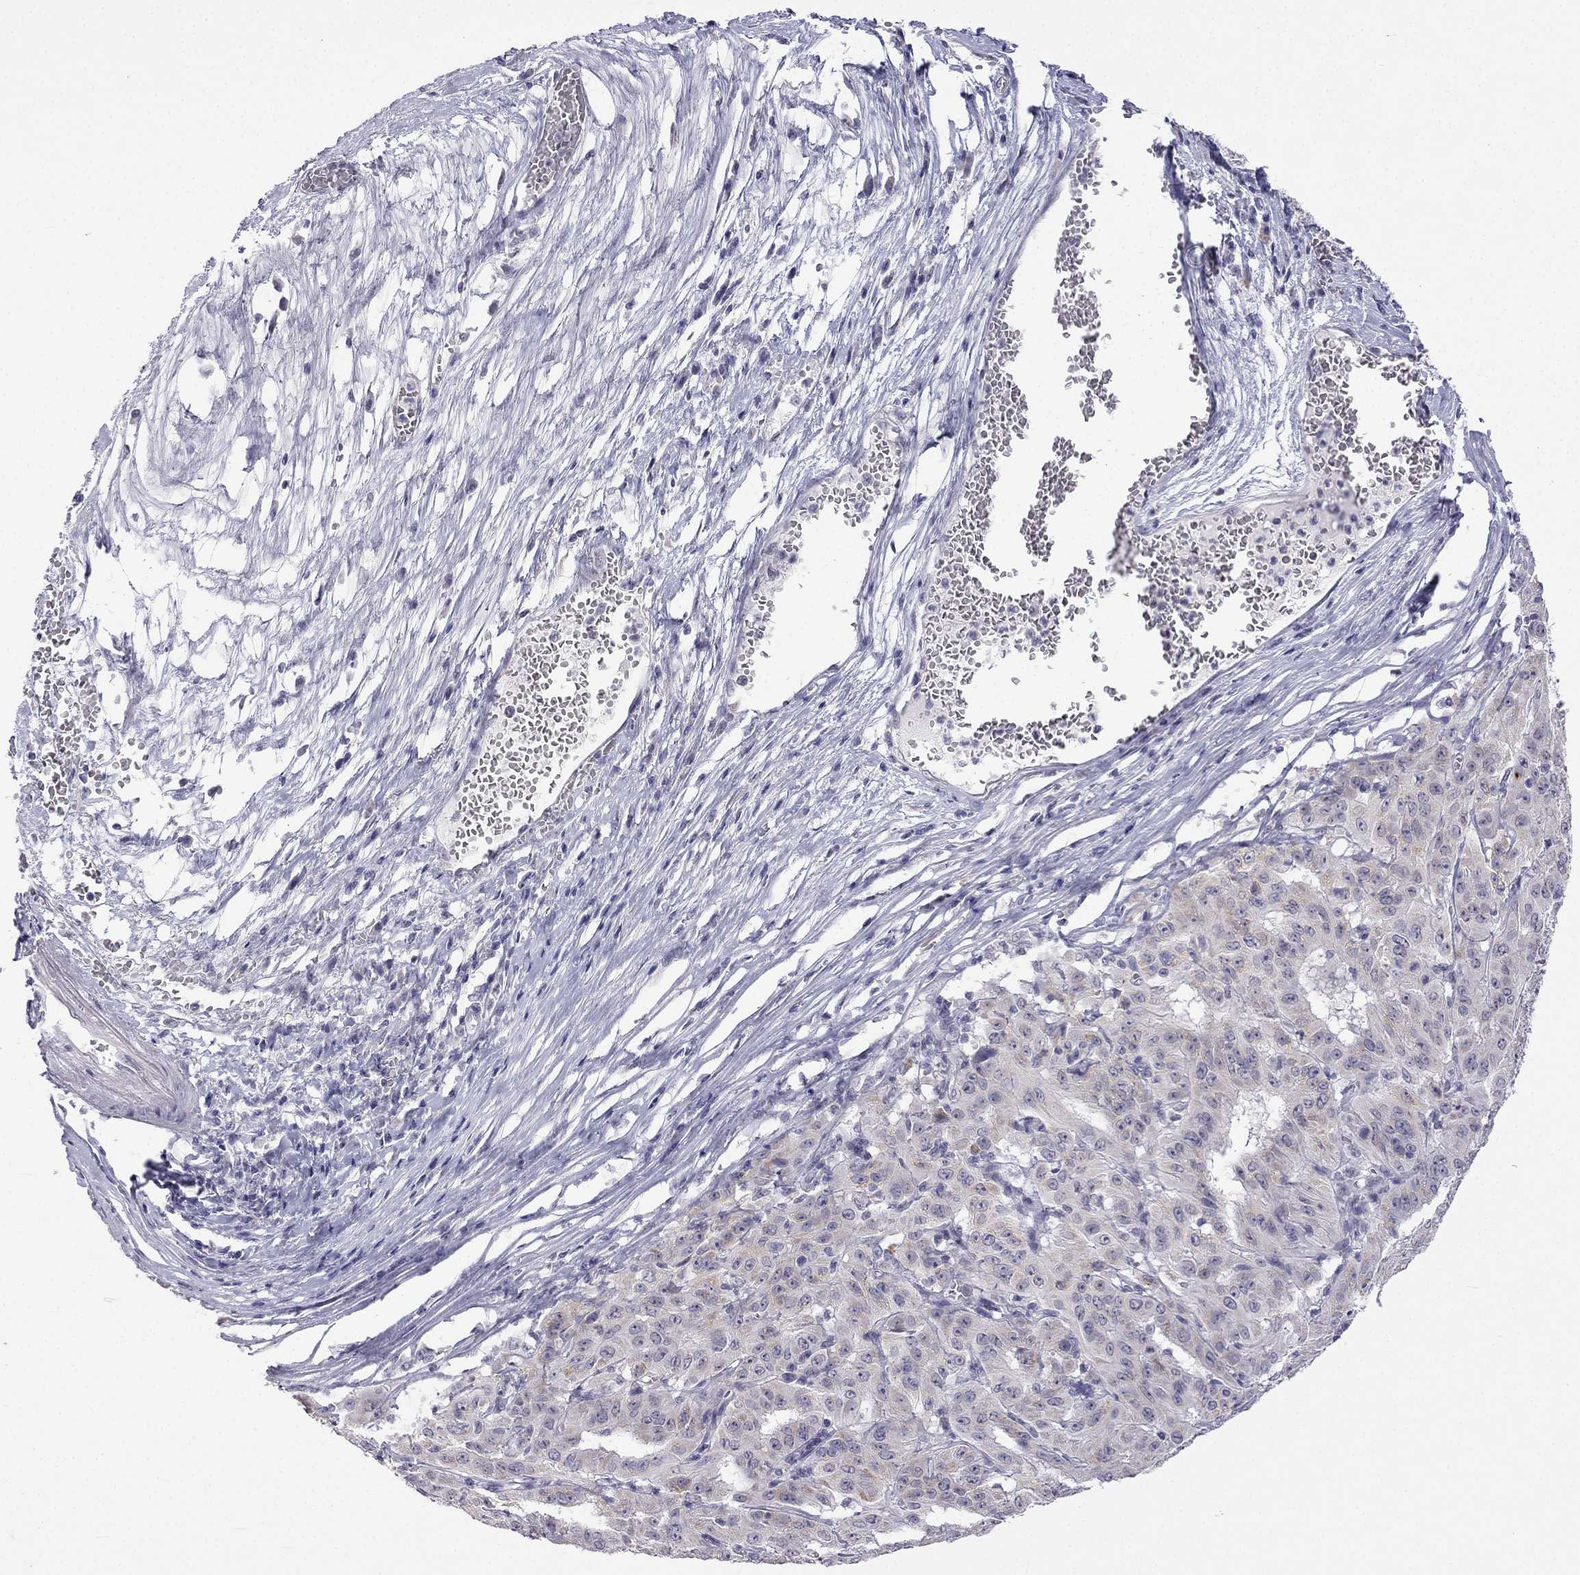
{"staining": {"intensity": "weak", "quantity": "25%-75%", "location": "cytoplasmic/membranous"}, "tissue": "pancreatic cancer", "cell_type": "Tumor cells", "image_type": "cancer", "snomed": [{"axis": "morphology", "description": "Adenocarcinoma, NOS"}, {"axis": "topography", "description": "Pancreas"}], "caption": "Pancreatic cancer stained with DAB immunohistochemistry (IHC) reveals low levels of weak cytoplasmic/membranous staining in about 25%-75% of tumor cells. The staining was performed using DAB to visualize the protein expression in brown, while the nuclei were stained in blue with hematoxylin (Magnification: 20x).", "gene": "C5orf49", "patient": {"sex": "male", "age": 63}}